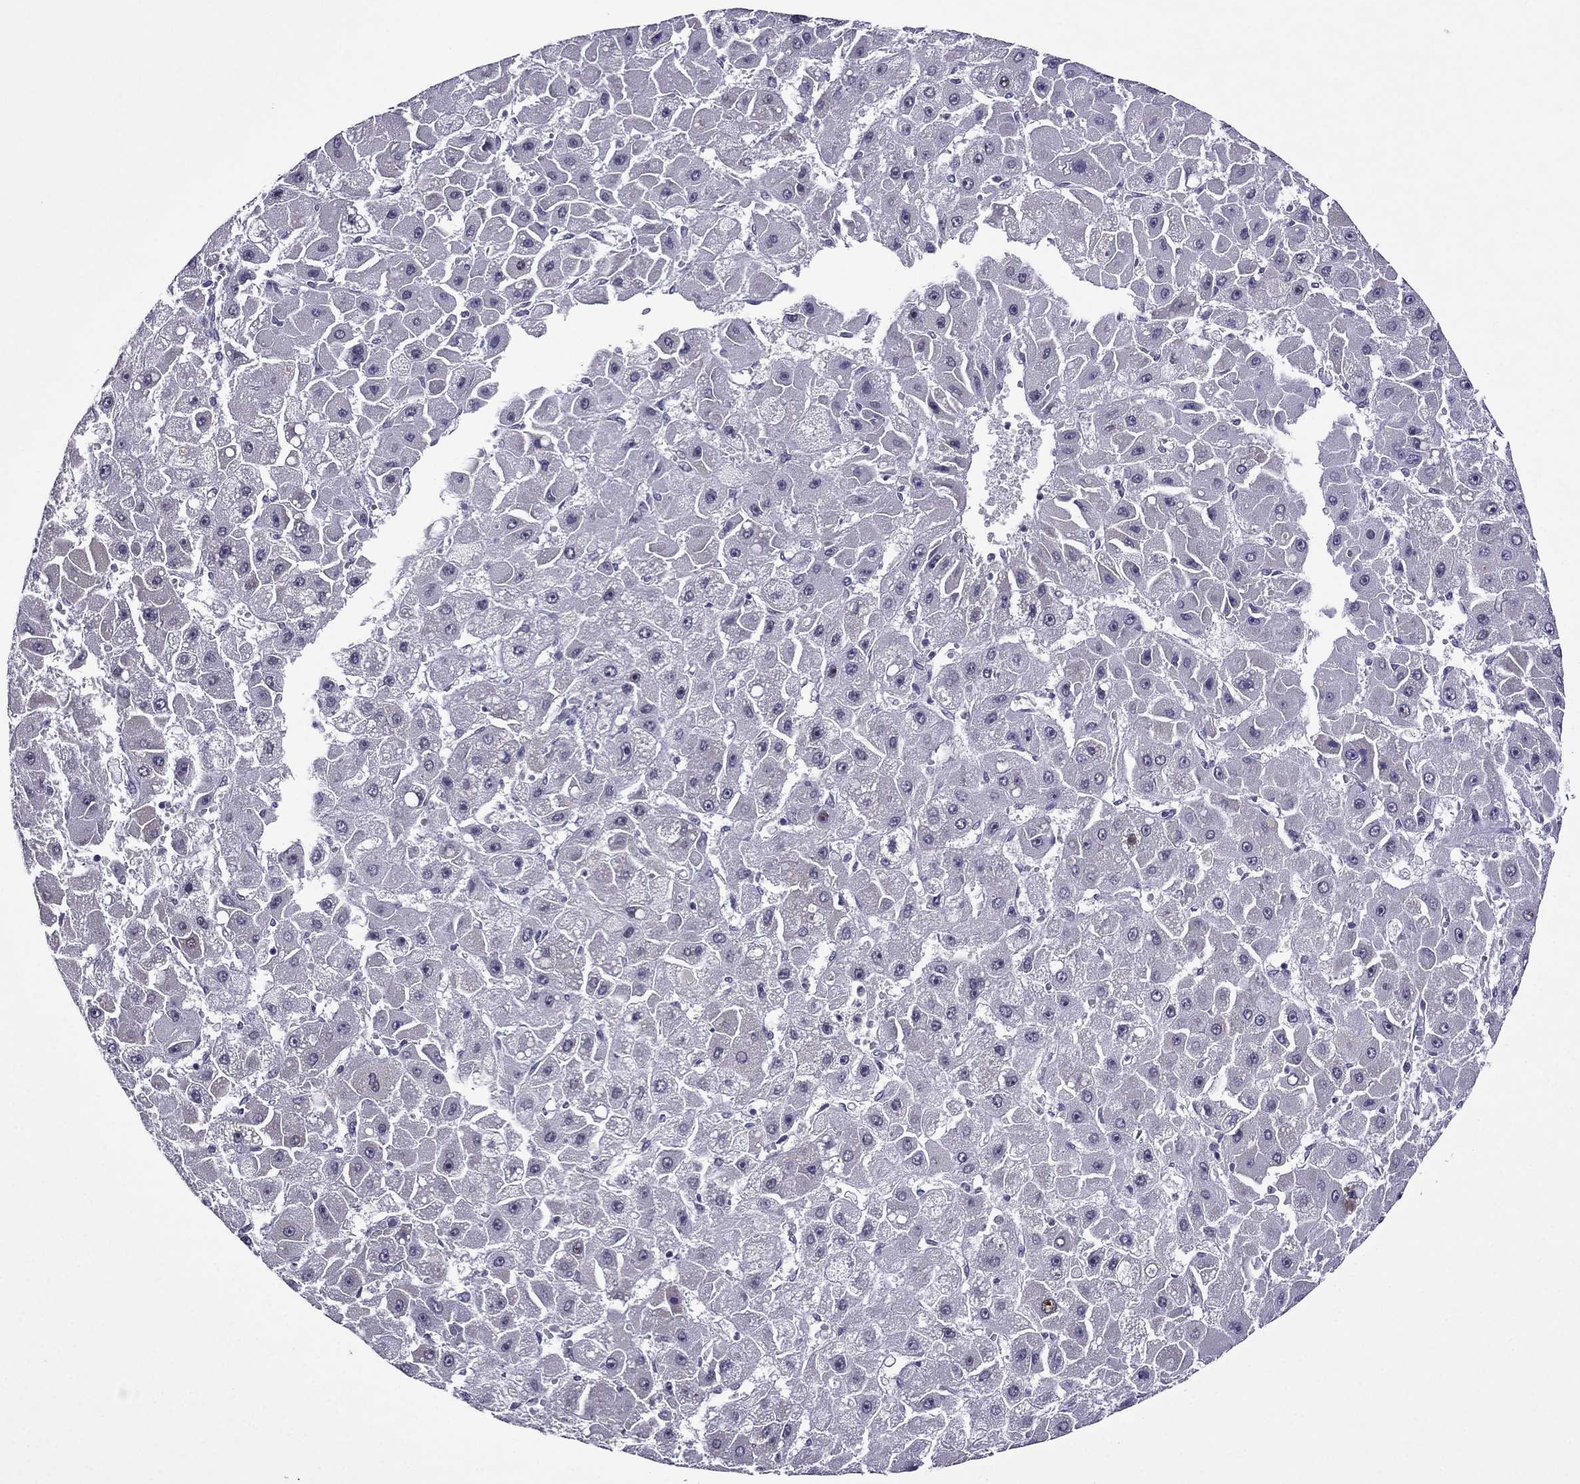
{"staining": {"intensity": "negative", "quantity": "none", "location": "none"}, "tissue": "liver cancer", "cell_type": "Tumor cells", "image_type": "cancer", "snomed": [{"axis": "morphology", "description": "Carcinoma, Hepatocellular, NOS"}, {"axis": "topography", "description": "Liver"}], "caption": "Immunohistochemistry histopathology image of liver cancer (hepatocellular carcinoma) stained for a protein (brown), which shows no expression in tumor cells.", "gene": "SPTBN4", "patient": {"sex": "female", "age": 25}}